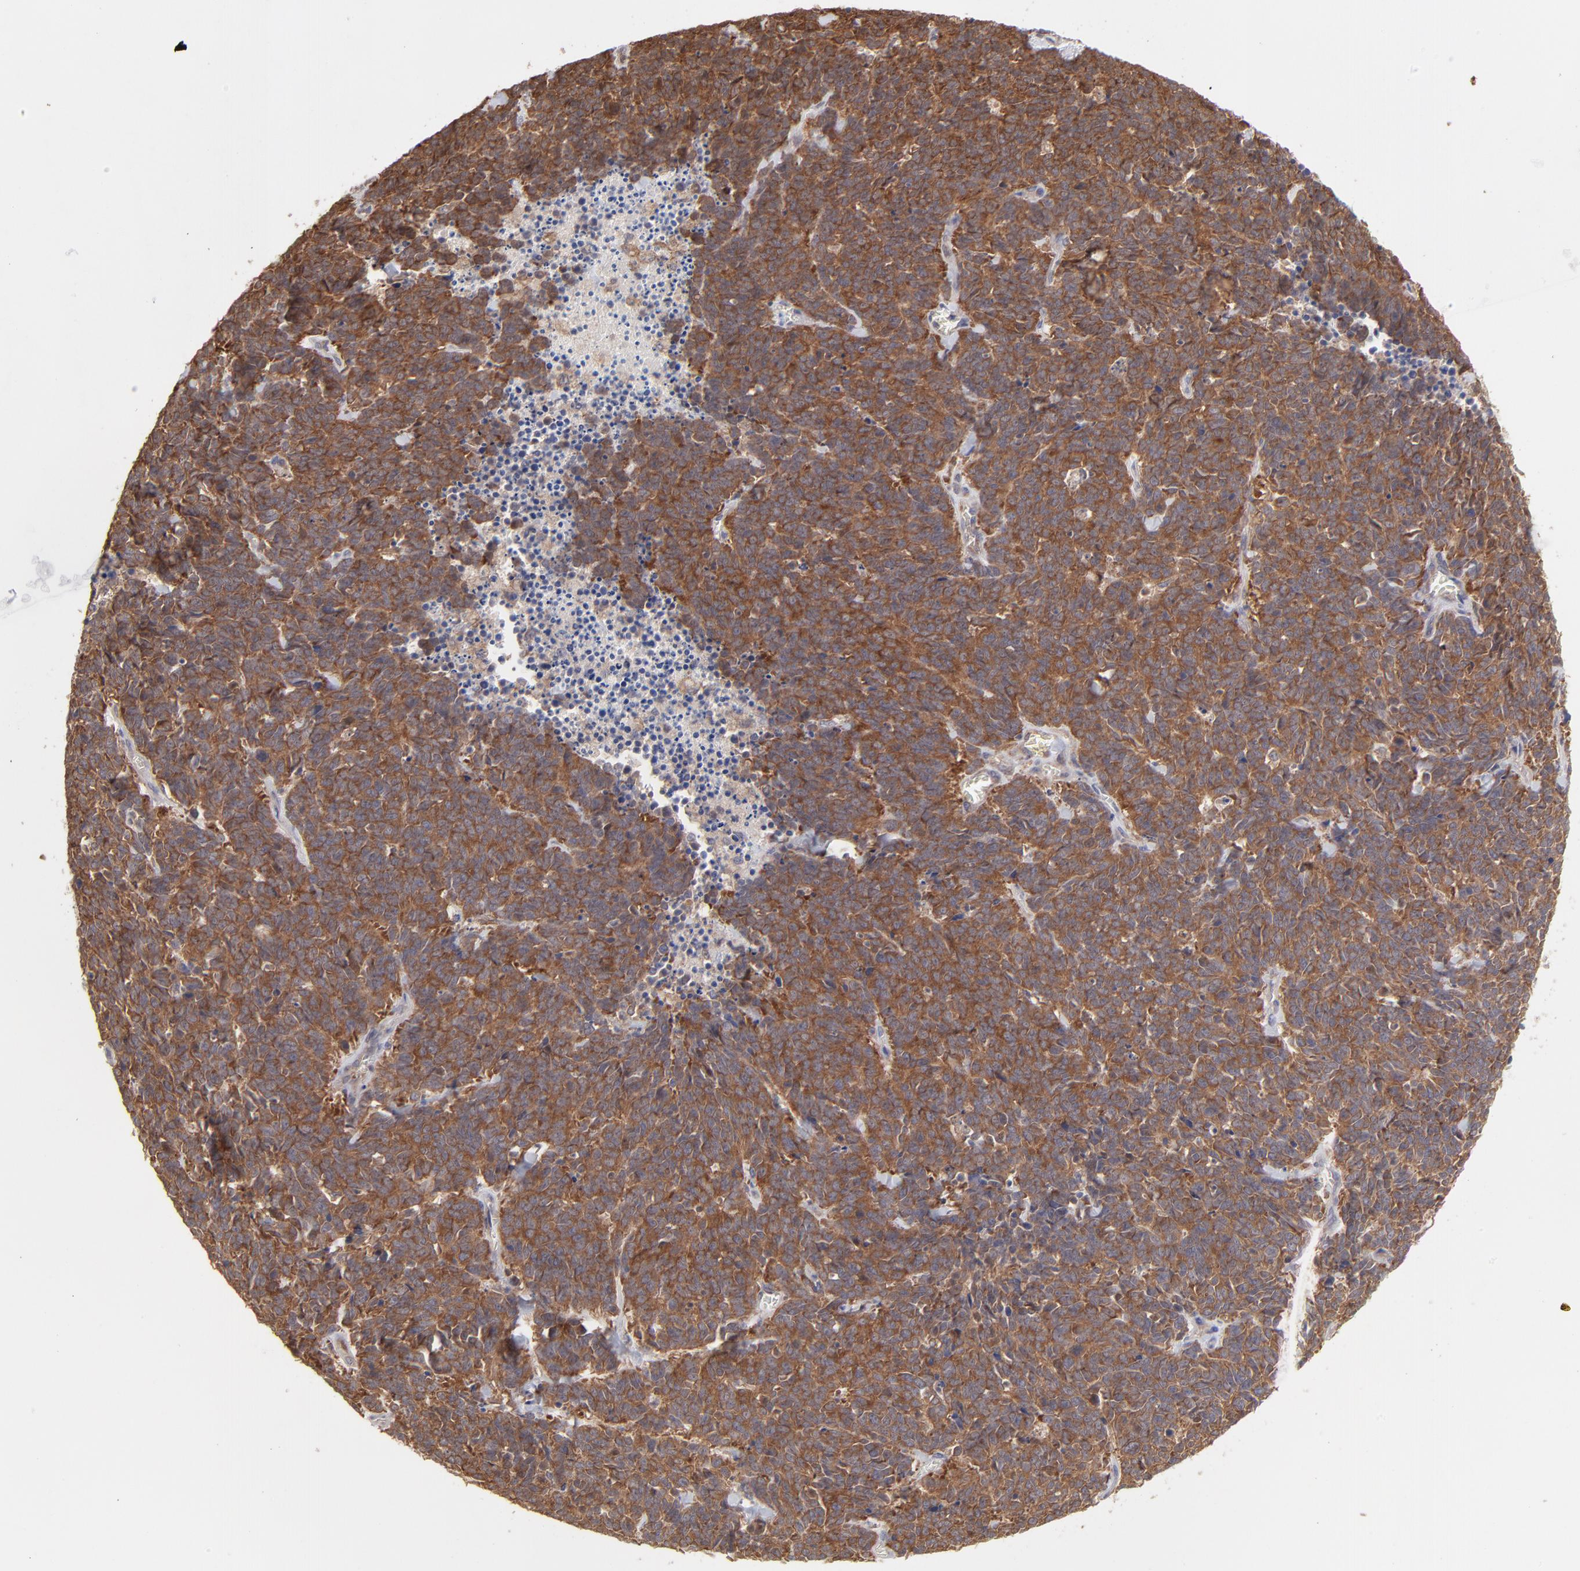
{"staining": {"intensity": "strong", "quantity": ">75%", "location": "cytoplasmic/membranous"}, "tissue": "lung cancer", "cell_type": "Tumor cells", "image_type": "cancer", "snomed": [{"axis": "morphology", "description": "Neoplasm, malignant, NOS"}, {"axis": "topography", "description": "Lung"}], "caption": "Lung cancer stained with a brown dye reveals strong cytoplasmic/membranous positive positivity in approximately >75% of tumor cells.", "gene": "GART", "patient": {"sex": "female", "age": 58}}